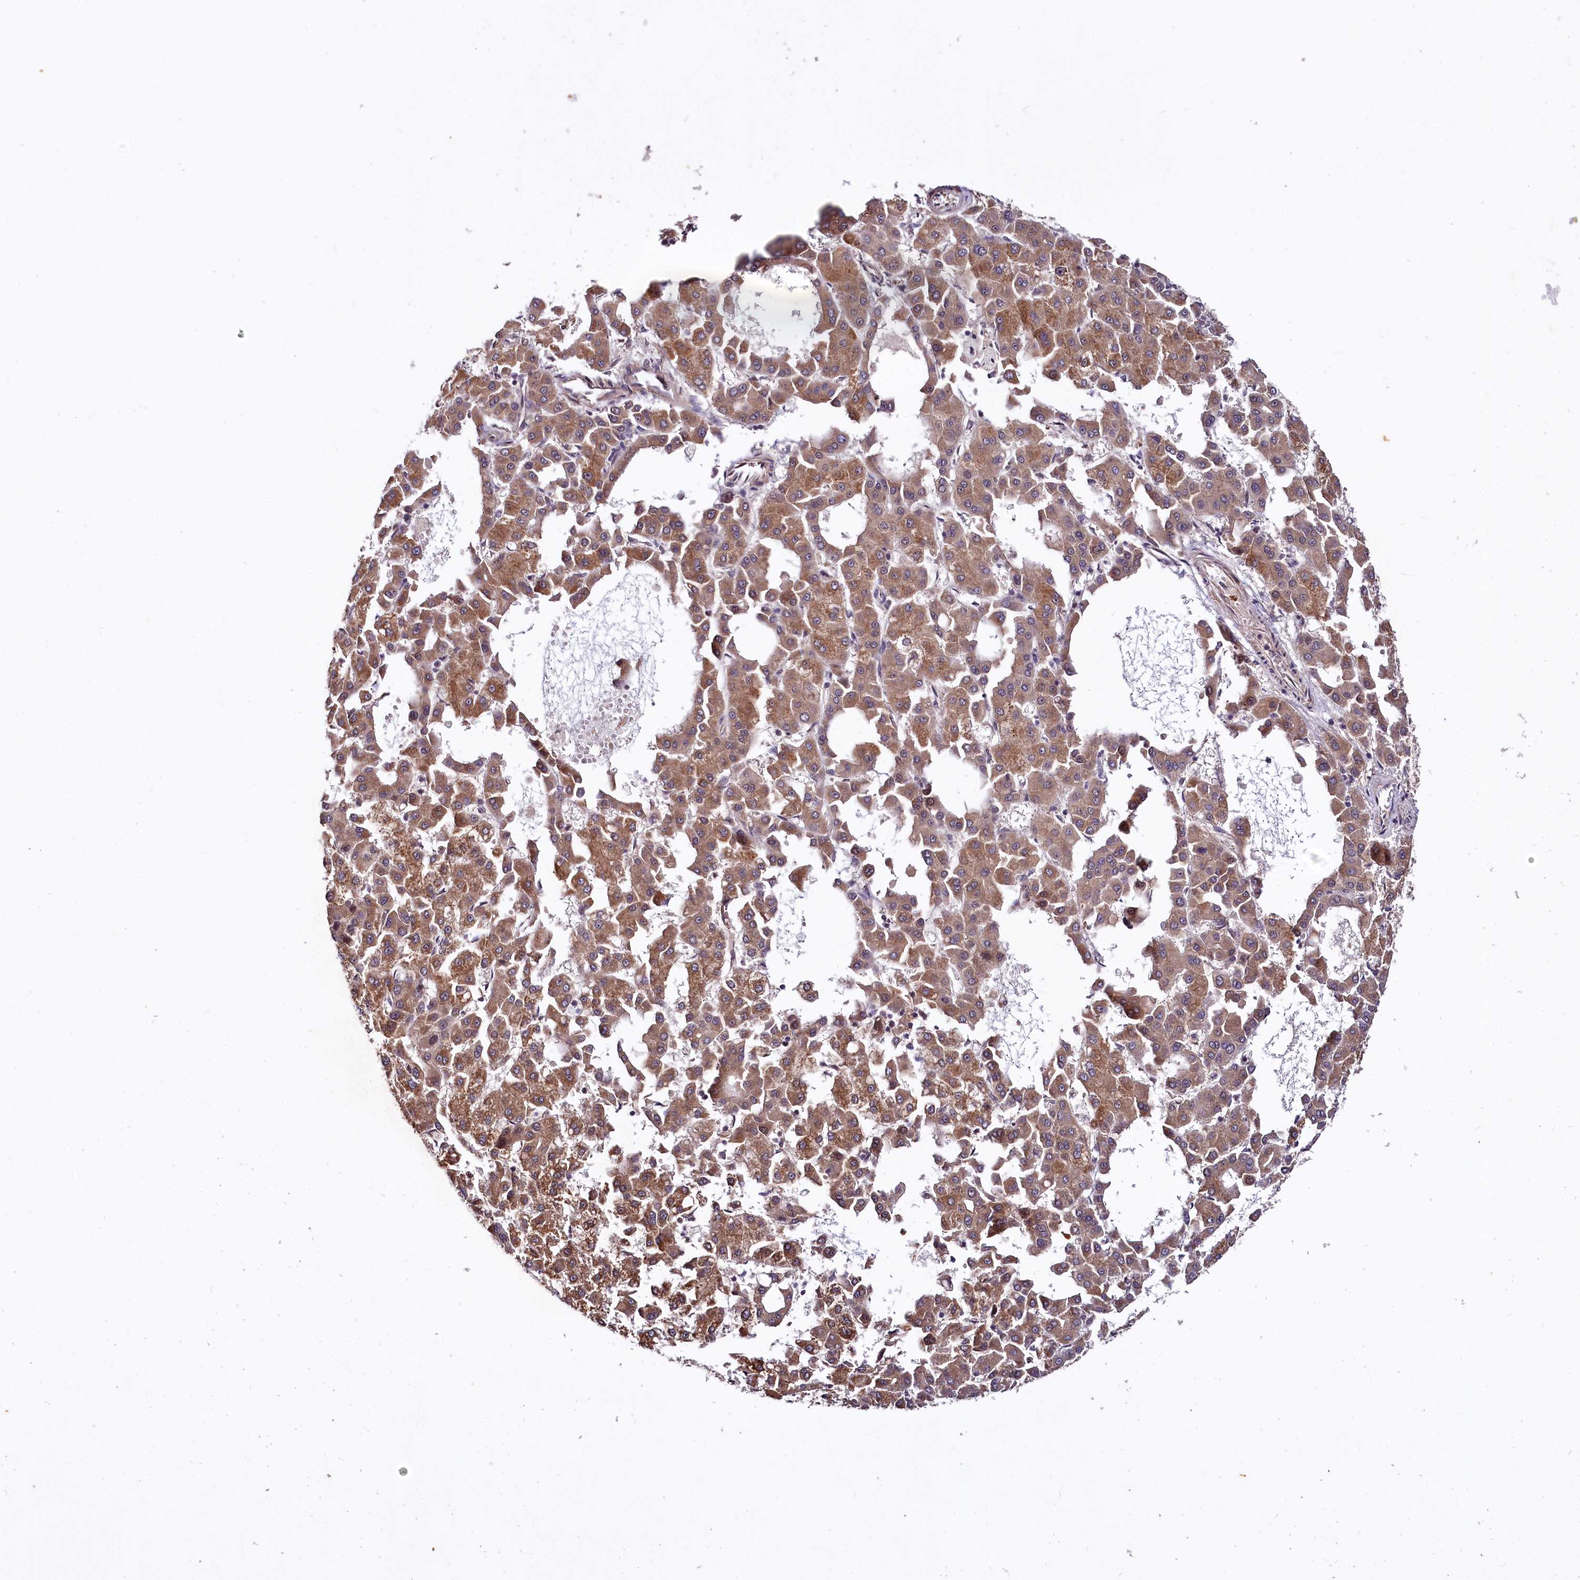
{"staining": {"intensity": "moderate", "quantity": ">75%", "location": "cytoplasmic/membranous"}, "tissue": "liver cancer", "cell_type": "Tumor cells", "image_type": "cancer", "snomed": [{"axis": "morphology", "description": "Carcinoma, Hepatocellular, NOS"}, {"axis": "topography", "description": "Liver"}], "caption": "Immunohistochemical staining of liver cancer displays medium levels of moderate cytoplasmic/membranous protein expression in approximately >75% of tumor cells. (DAB (3,3'-diaminobenzidine) = brown stain, brightfield microscopy at high magnification).", "gene": "UBE3A", "patient": {"sex": "male", "age": 47}}